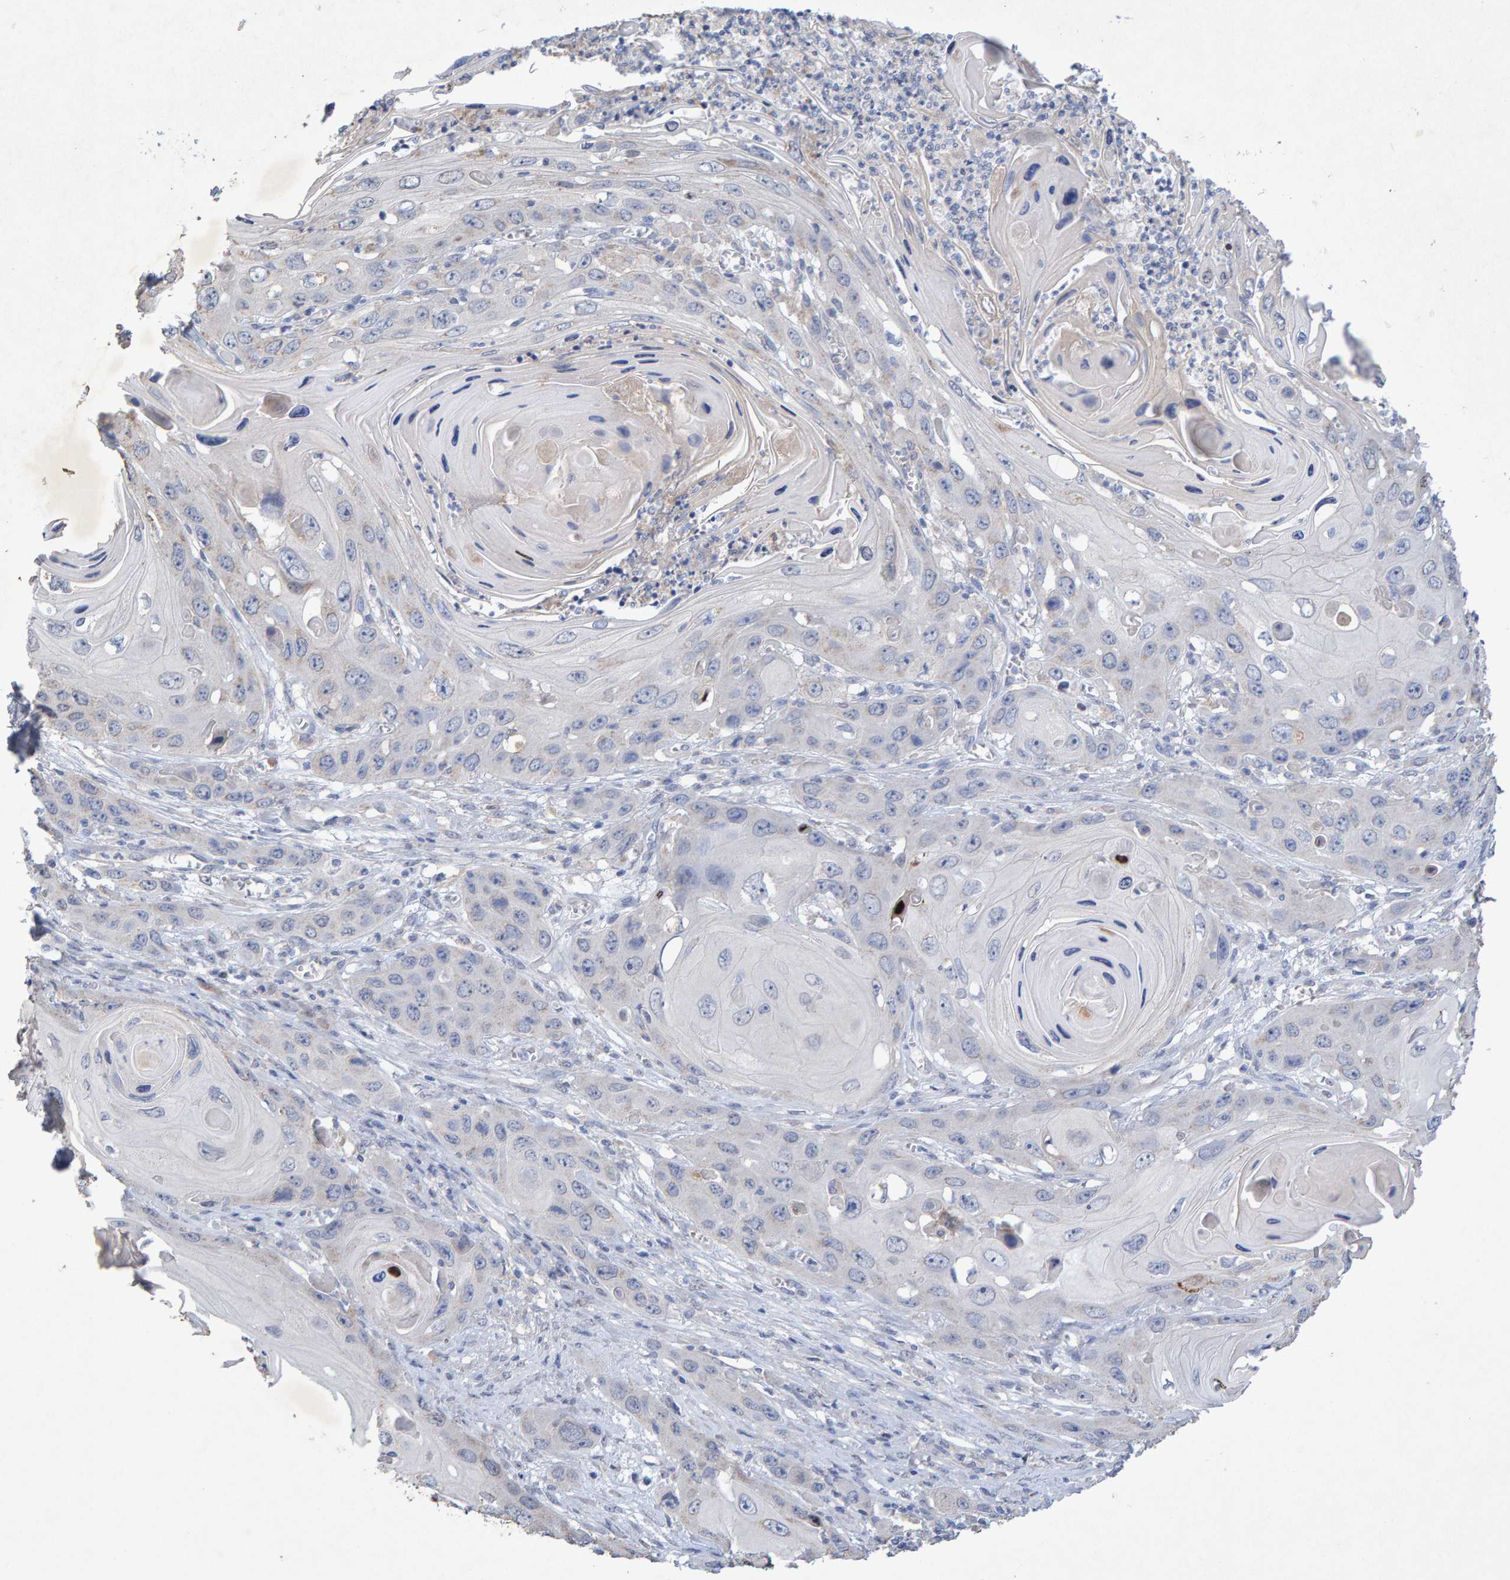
{"staining": {"intensity": "negative", "quantity": "none", "location": "none"}, "tissue": "skin cancer", "cell_type": "Tumor cells", "image_type": "cancer", "snomed": [{"axis": "morphology", "description": "Squamous cell carcinoma, NOS"}, {"axis": "topography", "description": "Skin"}], "caption": "A photomicrograph of skin cancer (squamous cell carcinoma) stained for a protein displays no brown staining in tumor cells.", "gene": "CTH", "patient": {"sex": "male", "age": 55}}